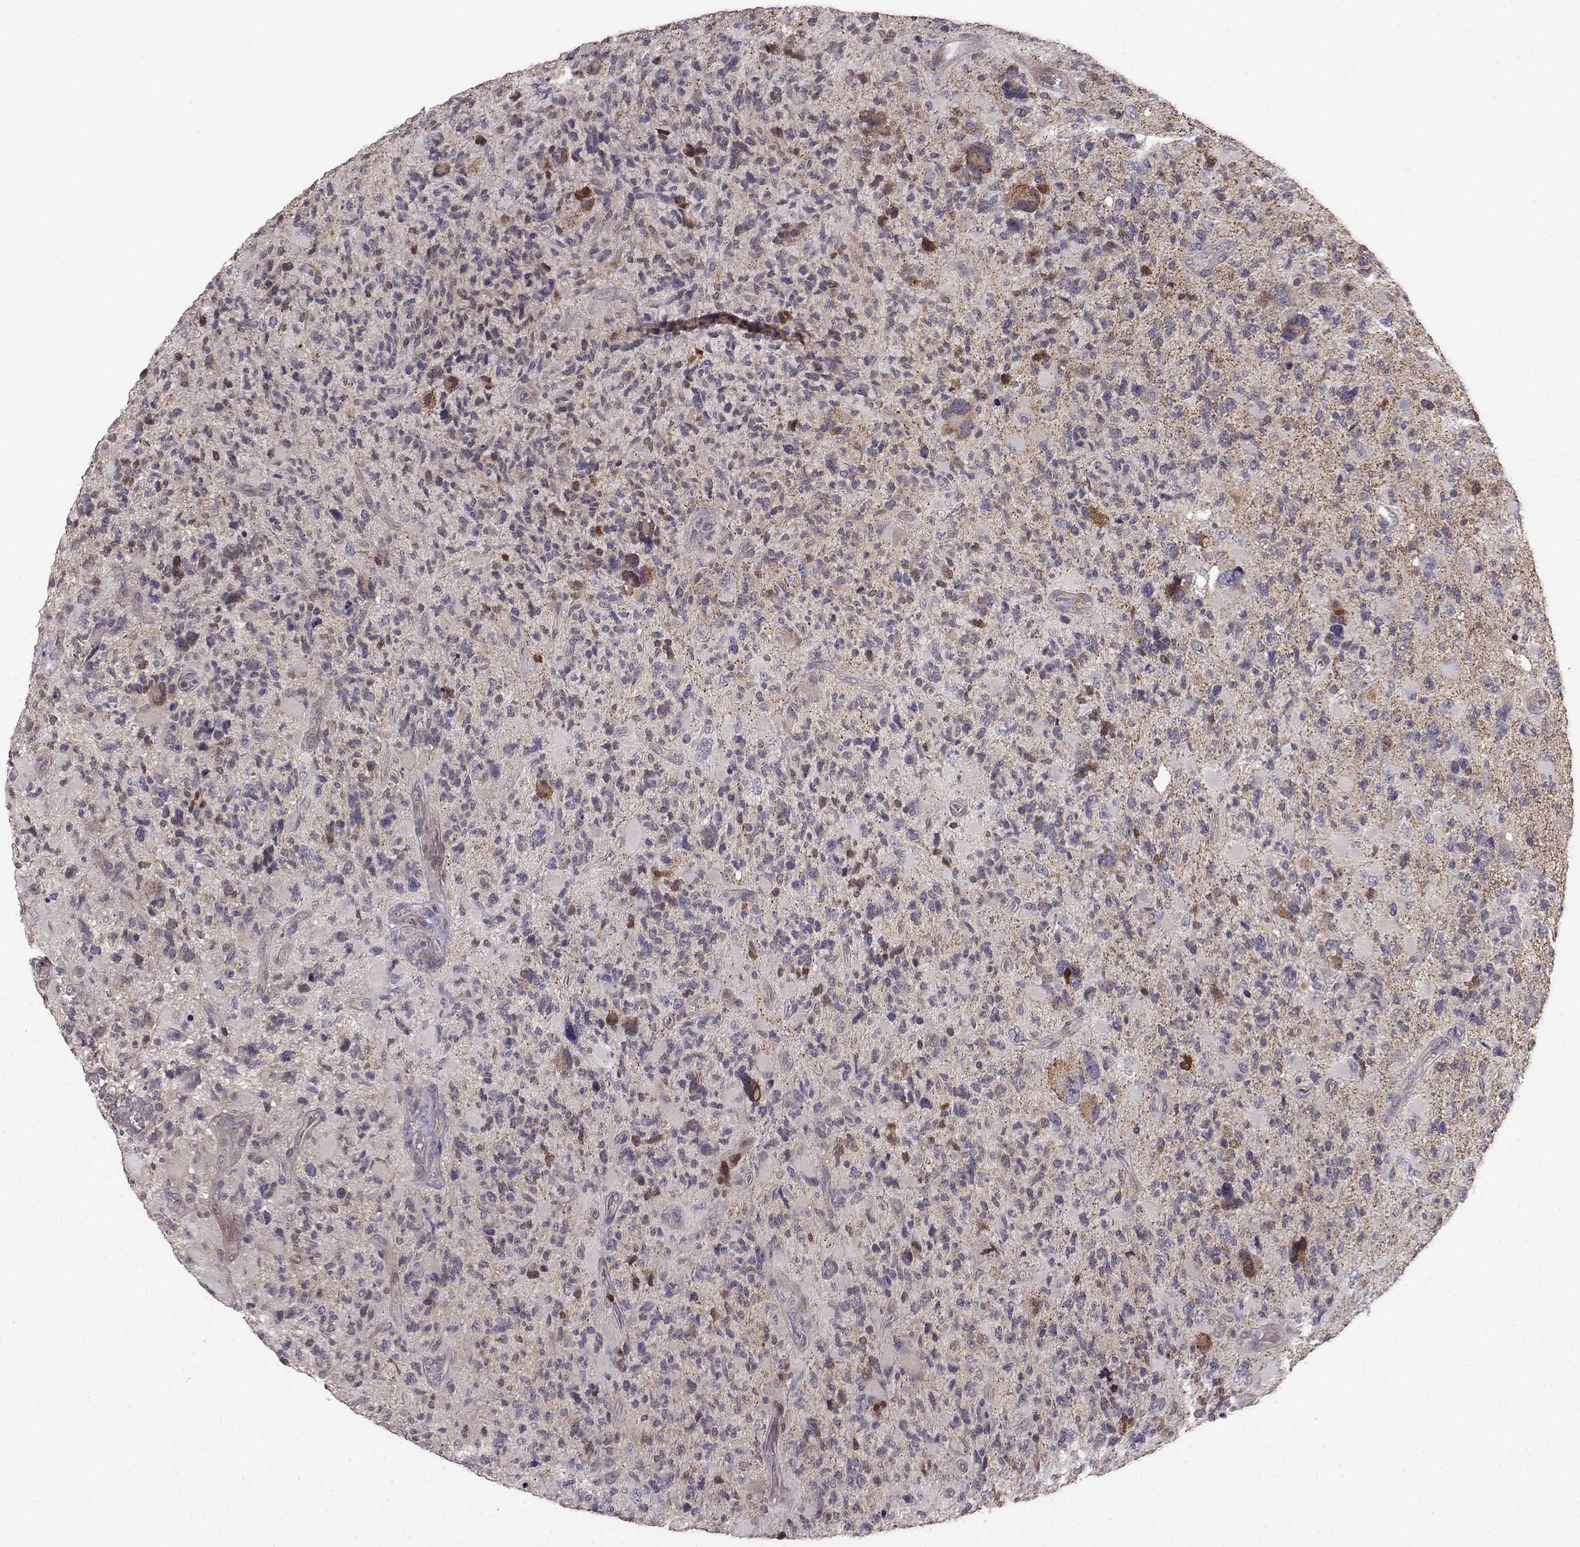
{"staining": {"intensity": "negative", "quantity": "none", "location": "none"}, "tissue": "glioma", "cell_type": "Tumor cells", "image_type": "cancer", "snomed": [{"axis": "morphology", "description": "Glioma, malignant, High grade"}, {"axis": "topography", "description": "Brain"}], "caption": "Tumor cells show no significant protein positivity in glioma.", "gene": "BACH2", "patient": {"sex": "female", "age": 71}}